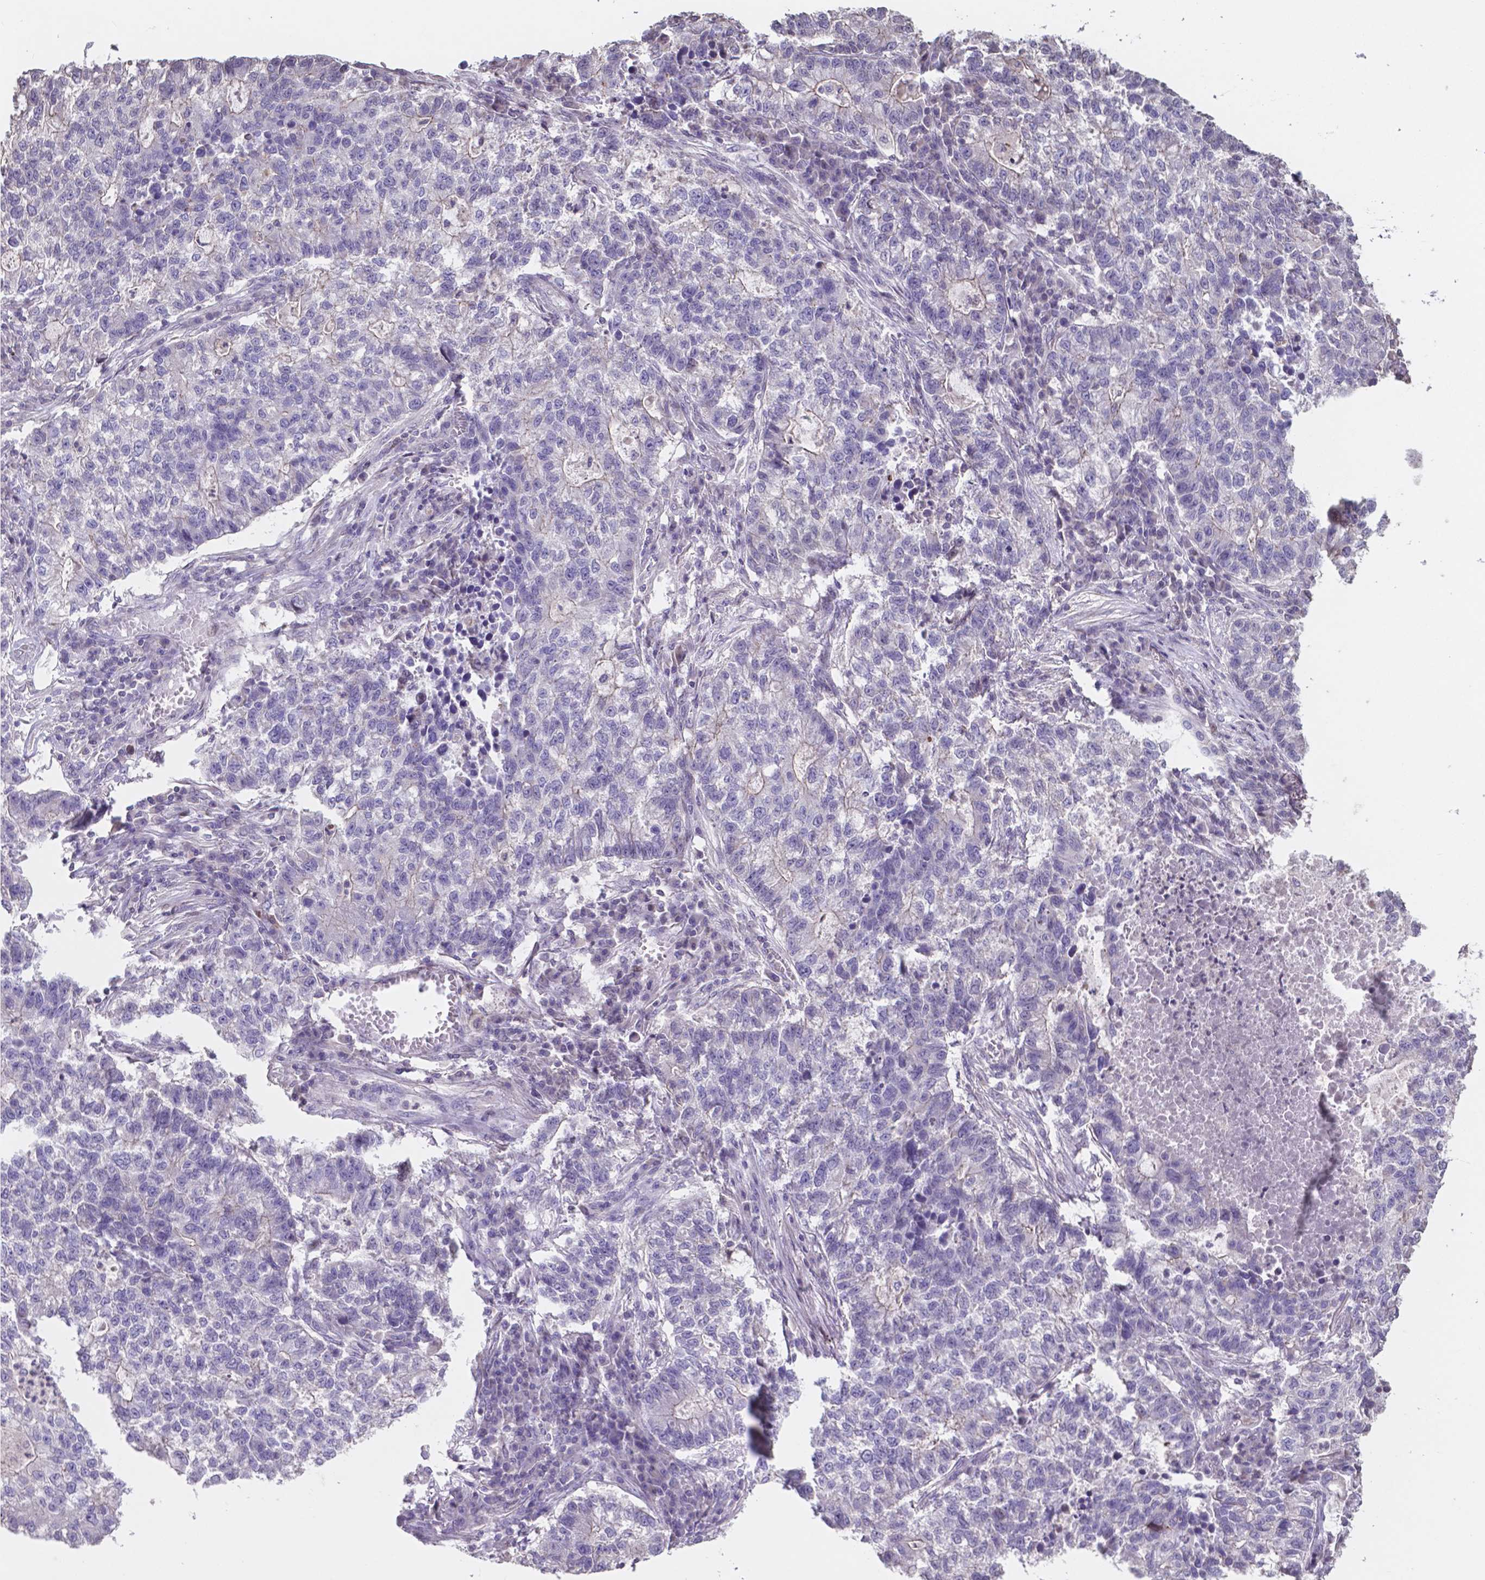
{"staining": {"intensity": "weak", "quantity": "<25%", "location": "cytoplasmic/membranous"}, "tissue": "lung cancer", "cell_type": "Tumor cells", "image_type": "cancer", "snomed": [{"axis": "morphology", "description": "Adenocarcinoma, NOS"}, {"axis": "topography", "description": "Lung"}], "caption": "Lung adenocarcinoma was stained to show a protein in brown. There is no significant expression in tumor cells.", "gene": "MLC1", "patient": {"sex": "male", "age": 57}}